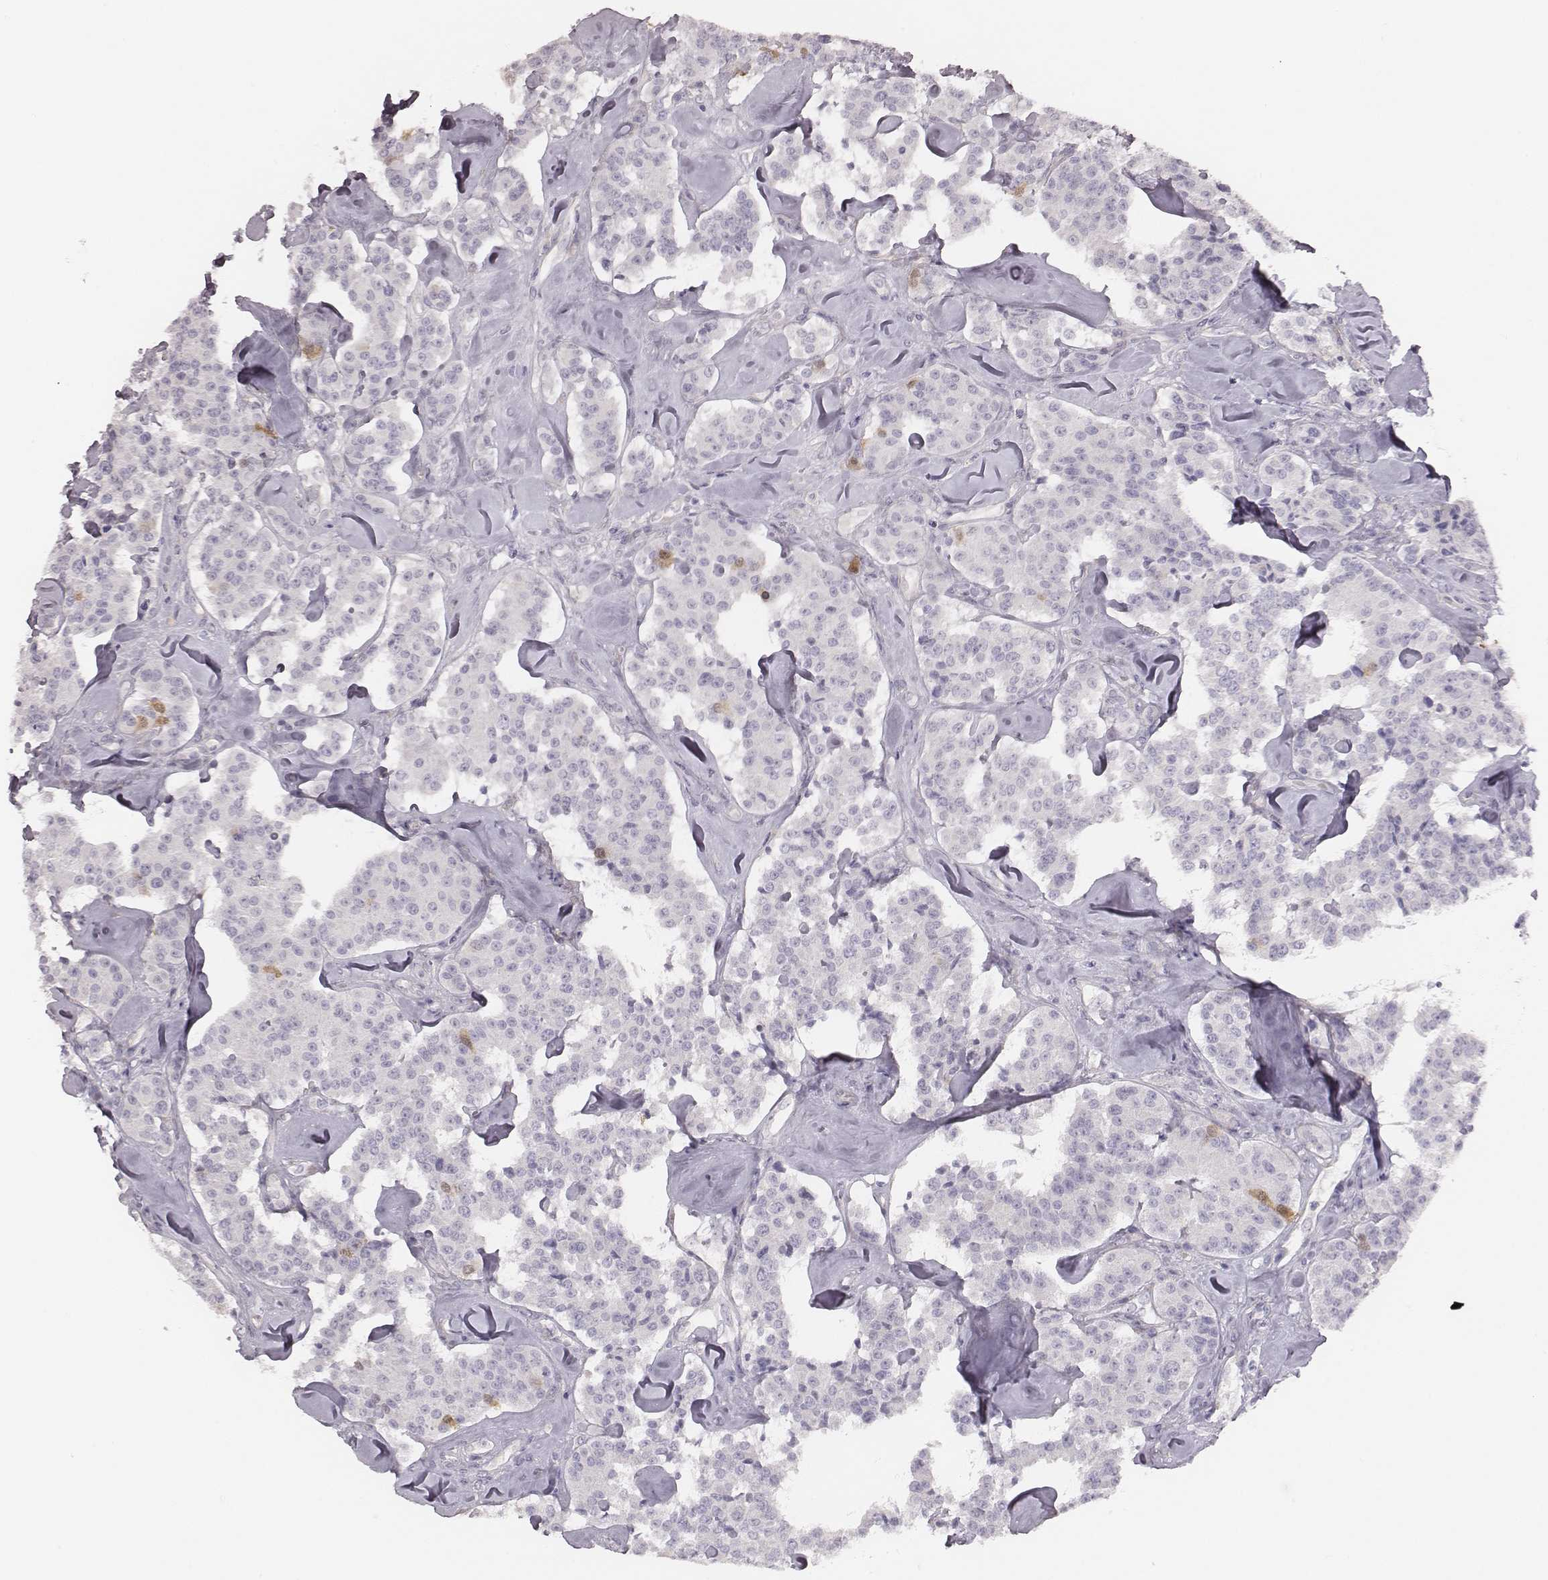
{"staining": {"intensity": "negative", "quantity": "none", "location": "none"}, "tissue": "carcinoid", "cell_type": "Tumor cells", "image_type": "cancer", "snomed": [{"axis": "morphology", "description": "Carcinoid, malignant, NOS"}, {"axis": "topography", "description": "Pancreas"}], "caption": "Immunohistochemistry (IHC) image of human carcinoid stained for a protein (brown), which demonstrates no staining in tumor cells.", "gene": "PBK", "patient": {"sex": "male", "age": 41}}